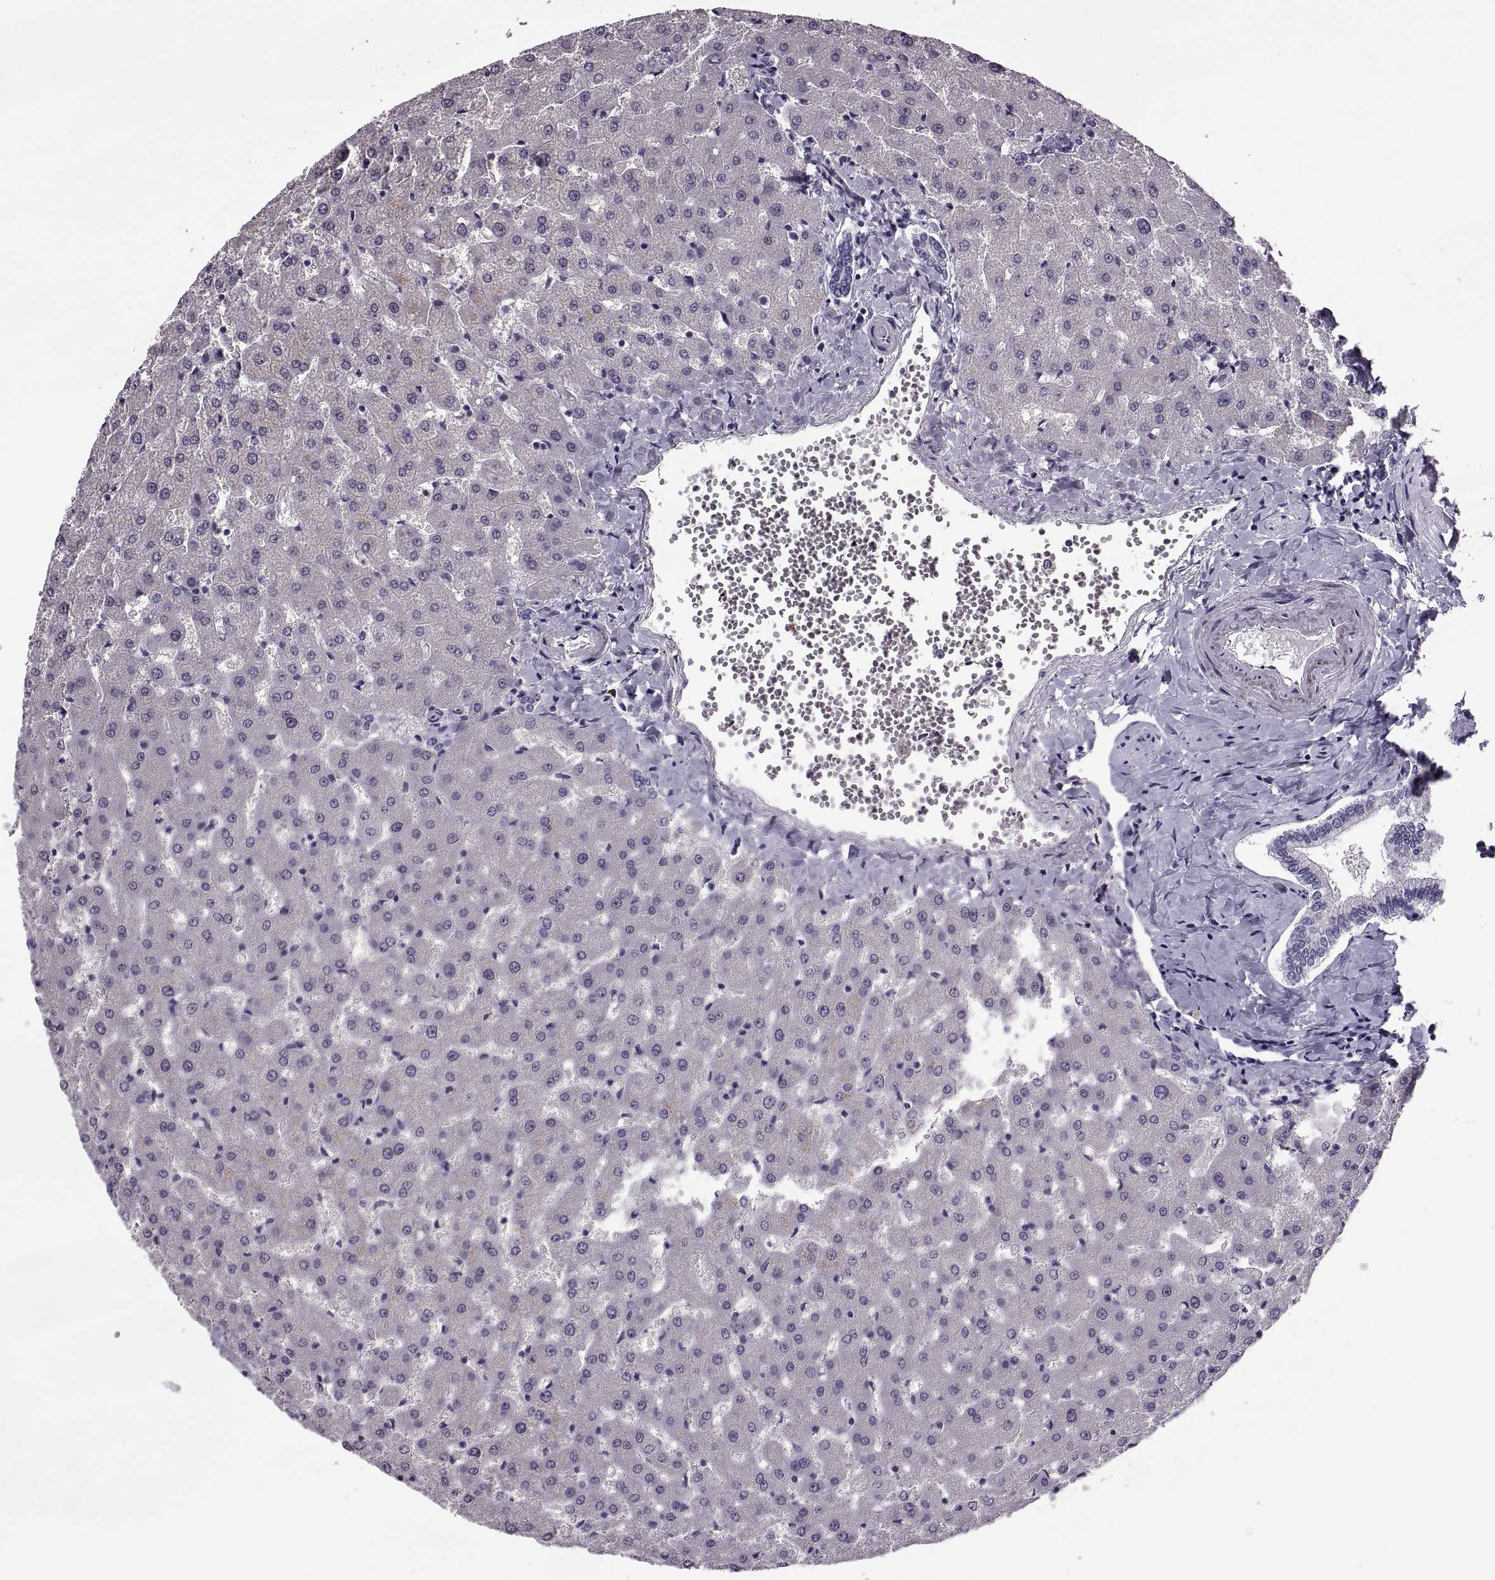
{"staining": {"intensity": "negative", "quantity": "none", "location": "none"}, "tissue": "liver", "cell_type": "Cholangiocytes", "image_type": "normal", "snomed": [{"axis": "morphology", "description": "Normal tissue, NOS"}, {"axis": "topography", "description": "Liver"}], "caption": "Immunohistochemistry histopathology image of unremarkable liver: liver stained with DAB (3,3'-diaminobenzidine) exhibits no significant protein staining in cholangiocytes.", "gene": "MAGEB1", "patient": {"sex": "female", "age": 50}}